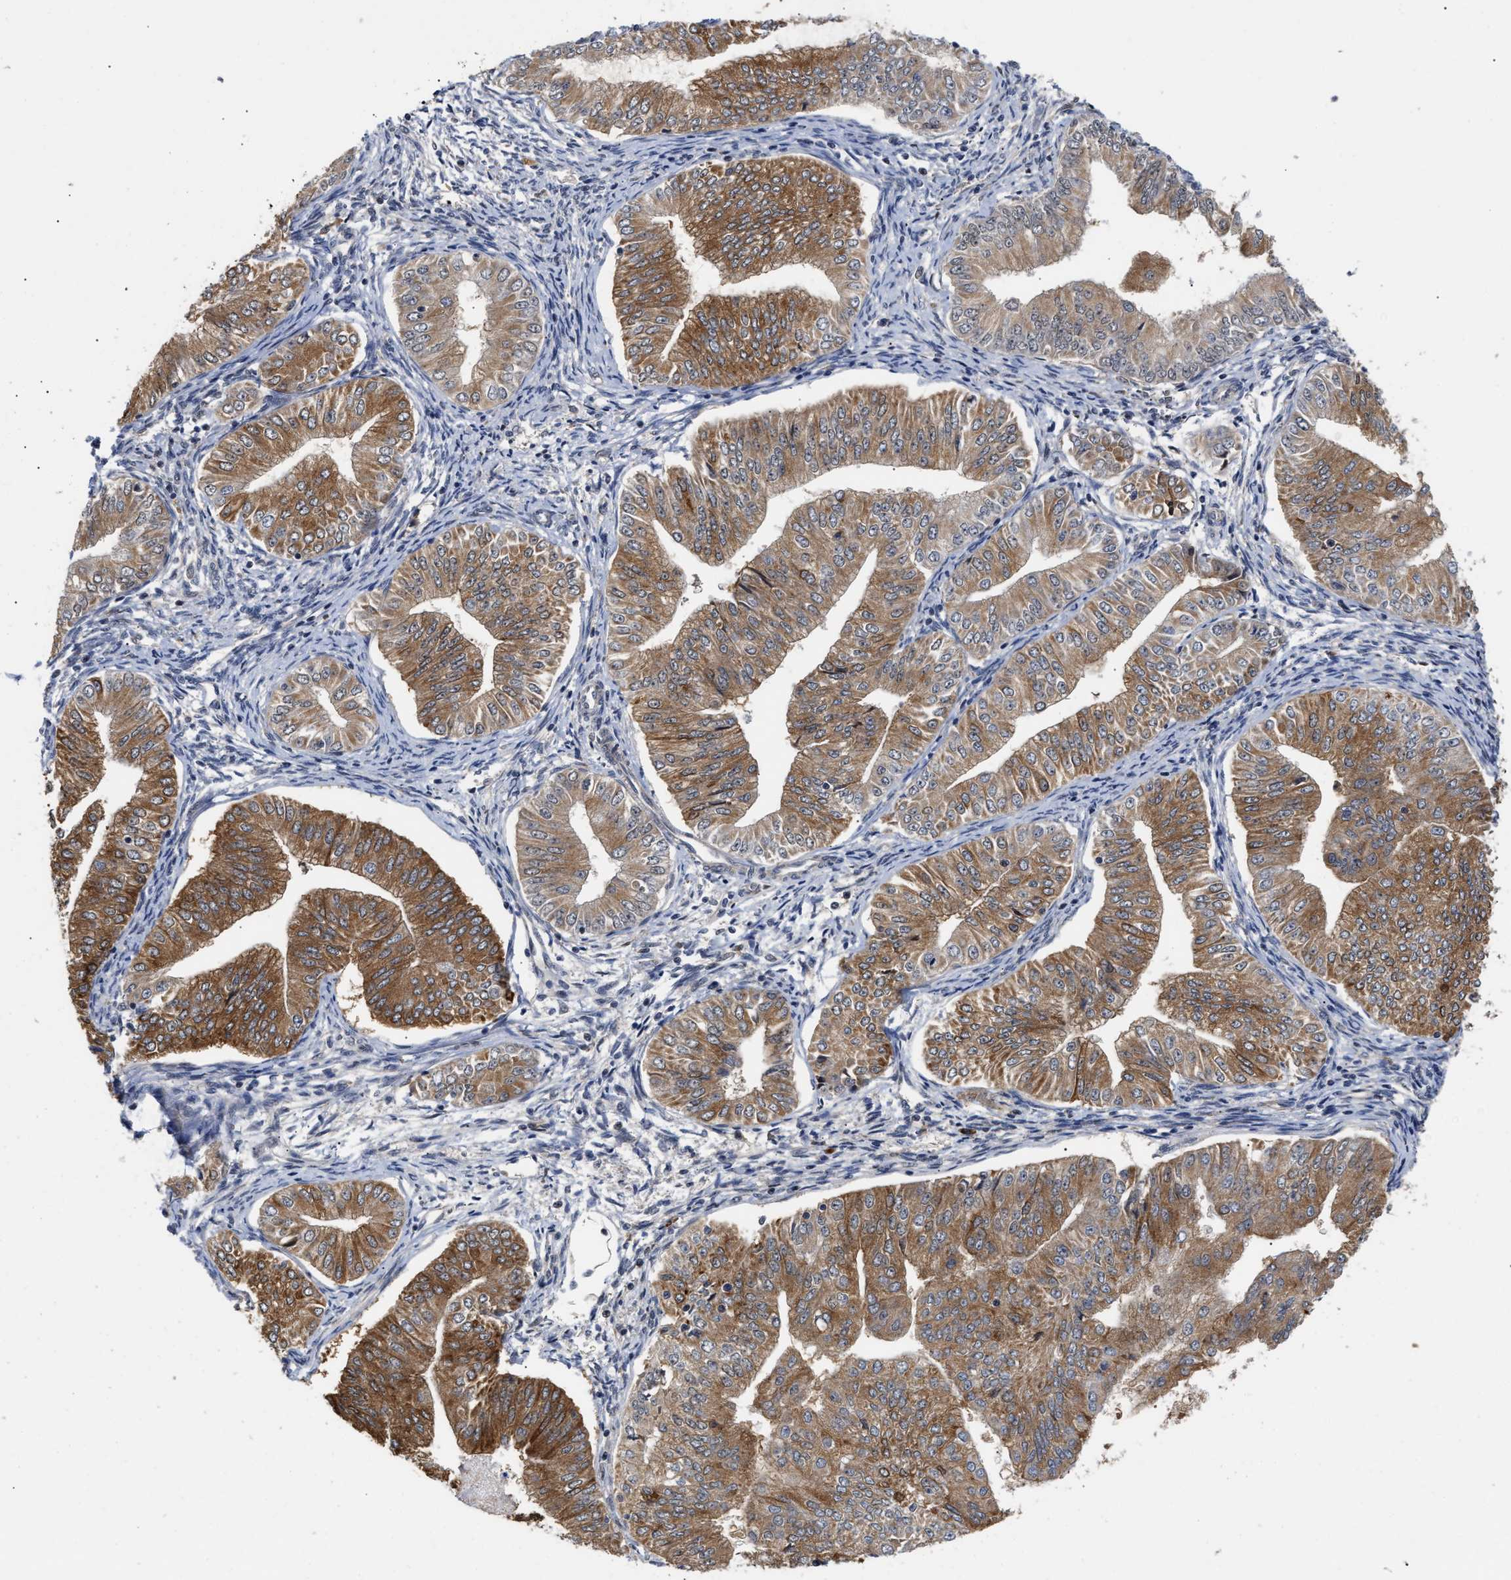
{"staining": {"intensity": "moderate", "quantity": ">75%", "location": "cytoplasmic/membranous"}, "tissue": "endometrial cancer", "cell_type": "Tumor cells", "image_type": "cancer", "snomed": [{"axis": "morphology", "description": "Normal tissue, NOS"}, {"axis": "morphology", "description": "Adenocarcinoma, NOS"}, {"axis": "topography", "description": "Endometrium"}], "caption": "Moderate cytoplasmic/membranous protein expression is identified in approximately >75% of tumor cells in endometrial adenocarcinoma.", "gene": "CLIP2", "patient": {"sex": "female", "age": 53}}